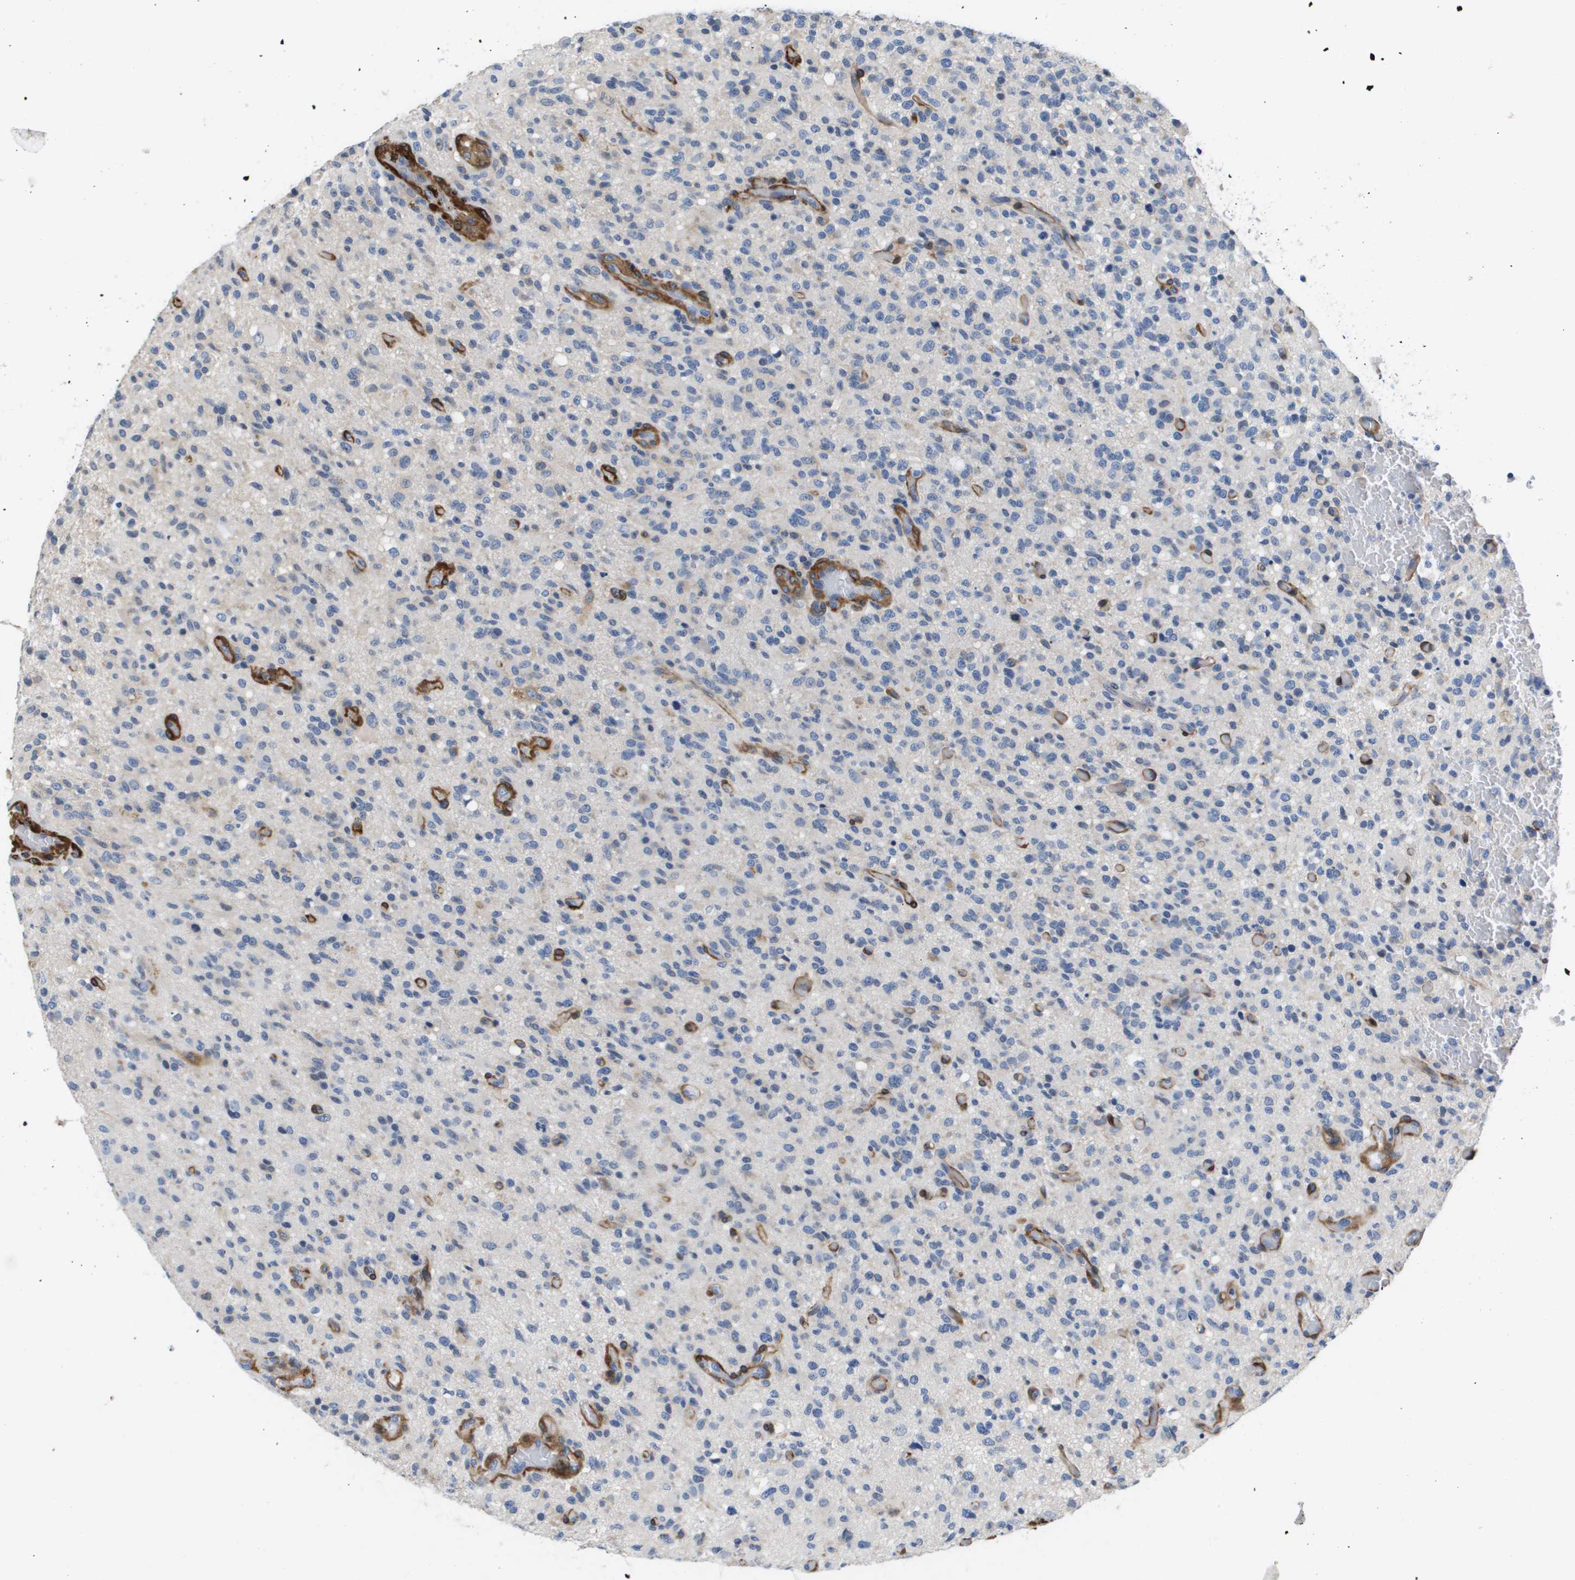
{"staining": {"intensity": "negative", "quantity": "none", "location": "none"}, "tissue": "glioma", "cell_type": "Tumor cells", "image_type": "cancer", "snomed": [{"axis": "morphology", "description": "Glioma, malignant, High grade"}, {"axis": "topography", "description": "Brain"}], "caption": "This micrograph is of malignant glioma (high-grade) stained with immunohistochemistry to label a protein in brown with the nuclei are counter-stained blue. There is no staining in tumor cells. Nuclei are stained in blue.", "gene": "LPP", "patient": {"sex": "male", "age": 71}}